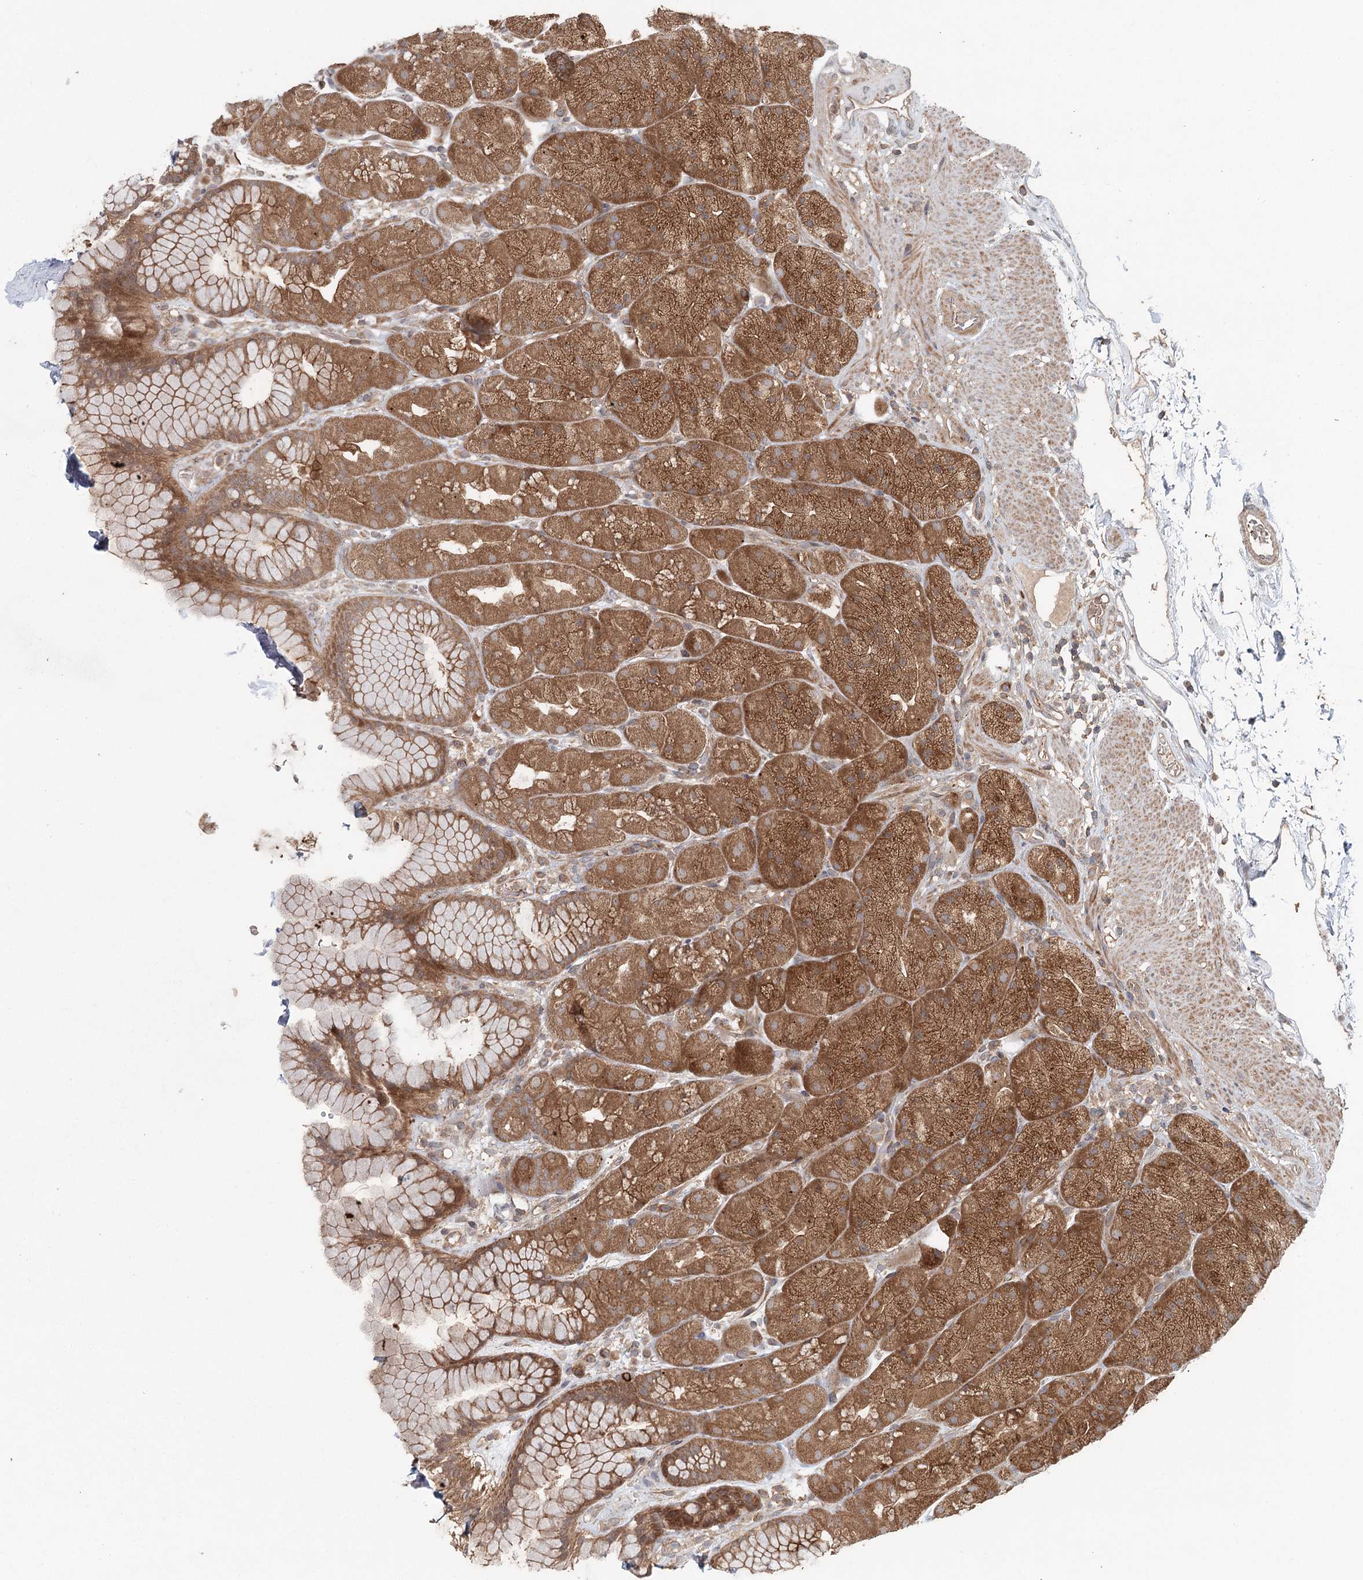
{"staining": {"intensity": "strong", "quantity": ">75%", "location": "cytoplasmic/membranous"}, "tissue": "stomach", "cell_type": "Glandular cells", "image_type": "normal", "snomed": [{"axis": "morphology", "description": "Normal tissue, NOS"}, {"axis": "topography", "description": "Stomach, upper"}, {"axis": "topography", "description": "Stomach, lower"}], "caption": "Immunohistochemical staining of unremarkable stomach reveals strong cytoplasmic/membranous protein staining in about >75% of glandular cells.", "gene": "ENSG00000273217", "patient": {"sex": "male", "age": 67}}